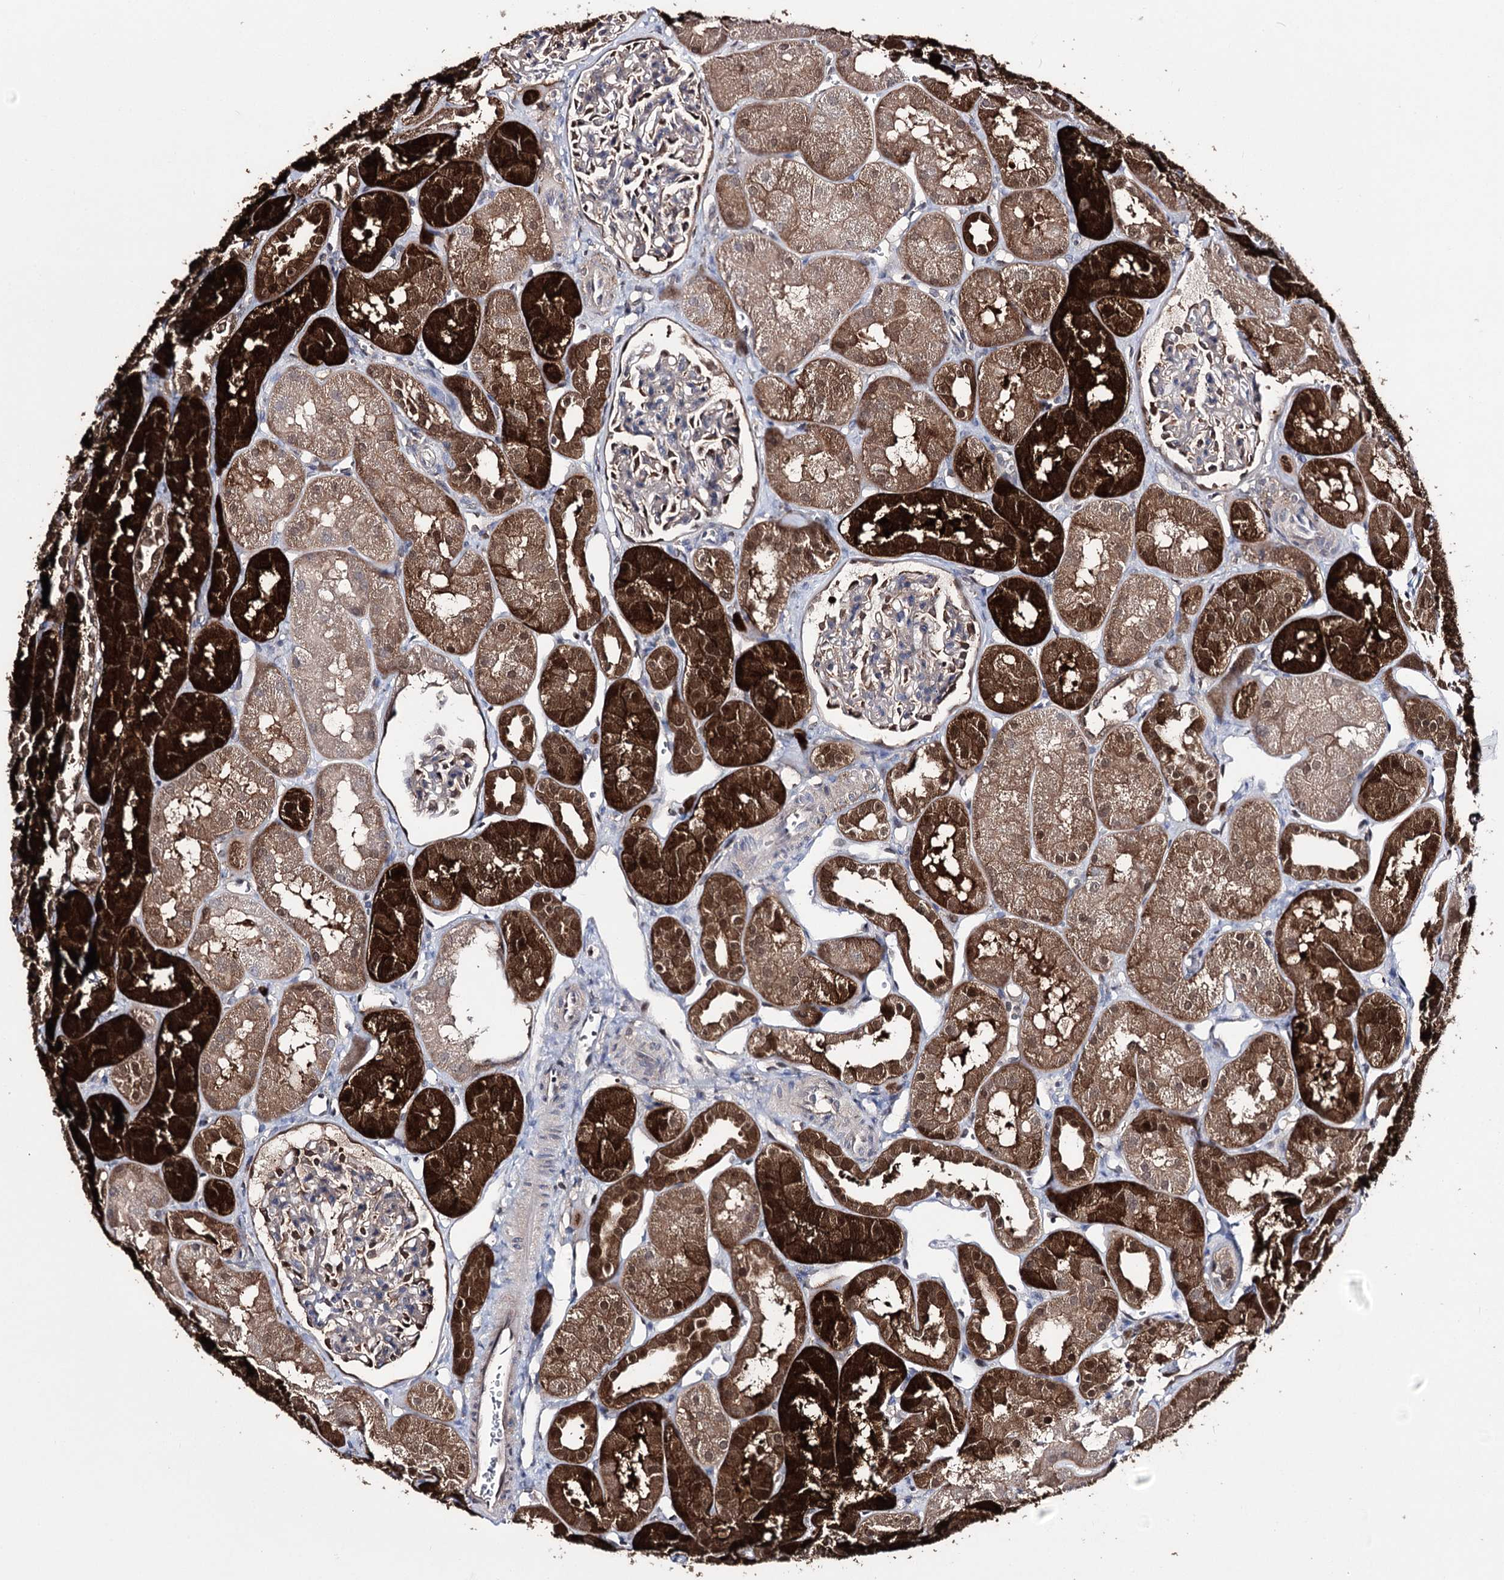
{"staining": {"intensity": "weak", "quantity": "25%-75%", "location": "cytoplasmic/membranous,nuclear"}, "tissue": "kidney", "cell_type": "Cells in glomeruli", "image_type": "normal", "snomed": [{"axis": "morphology", "description": "Normal tissue, NOS"}, {"axis": "topography", "description": "Kidney"}, {"axis": "topography", "description": "Urinary bladder"}], "caption": "Protein analysis of normal kidney shows weak cytoplasmic/membranous,nuclear staining in approximately 25%-75% of cells in glomeruli.", "gene": "PTER", "patient": {"sex": "male", "age": 16}}